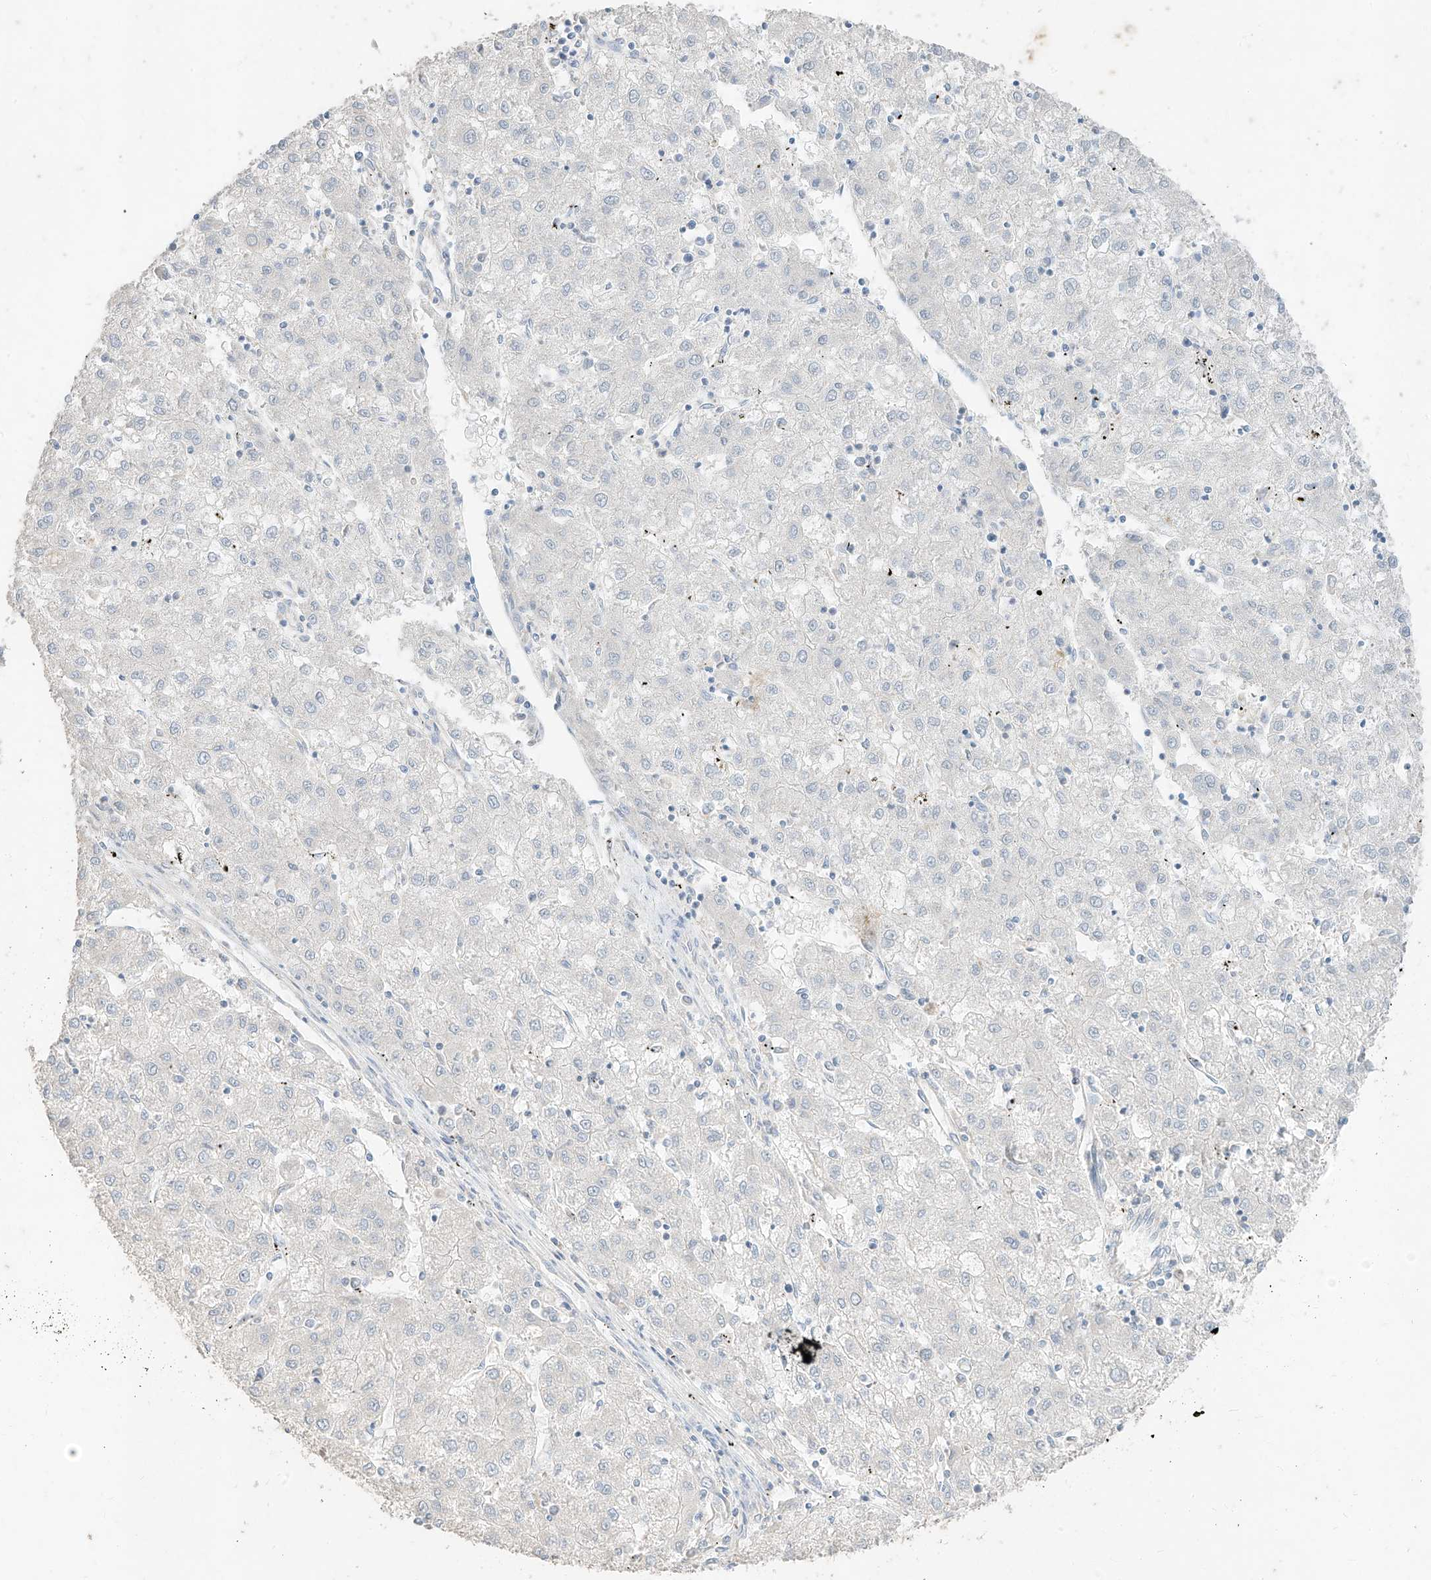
{"staining": {"intensity": "negative", "quantity": "none", "location": "none"}, "tissue": "liver cancer", "cell_type": "Tumor cells", "image_type": "cancer", "snomed": [{"axis": "morphology", "description": "Carcinoma, Hepatocellular, NOS"}, {"axis": "topography", "description": "Liver"}], "caption": "The photomicrograph displays no staining of tumor cells in hepatocellular carcinoma (liver).", "gene": "ZZEF1", "patient": {"sex": "male", "age": 72}}